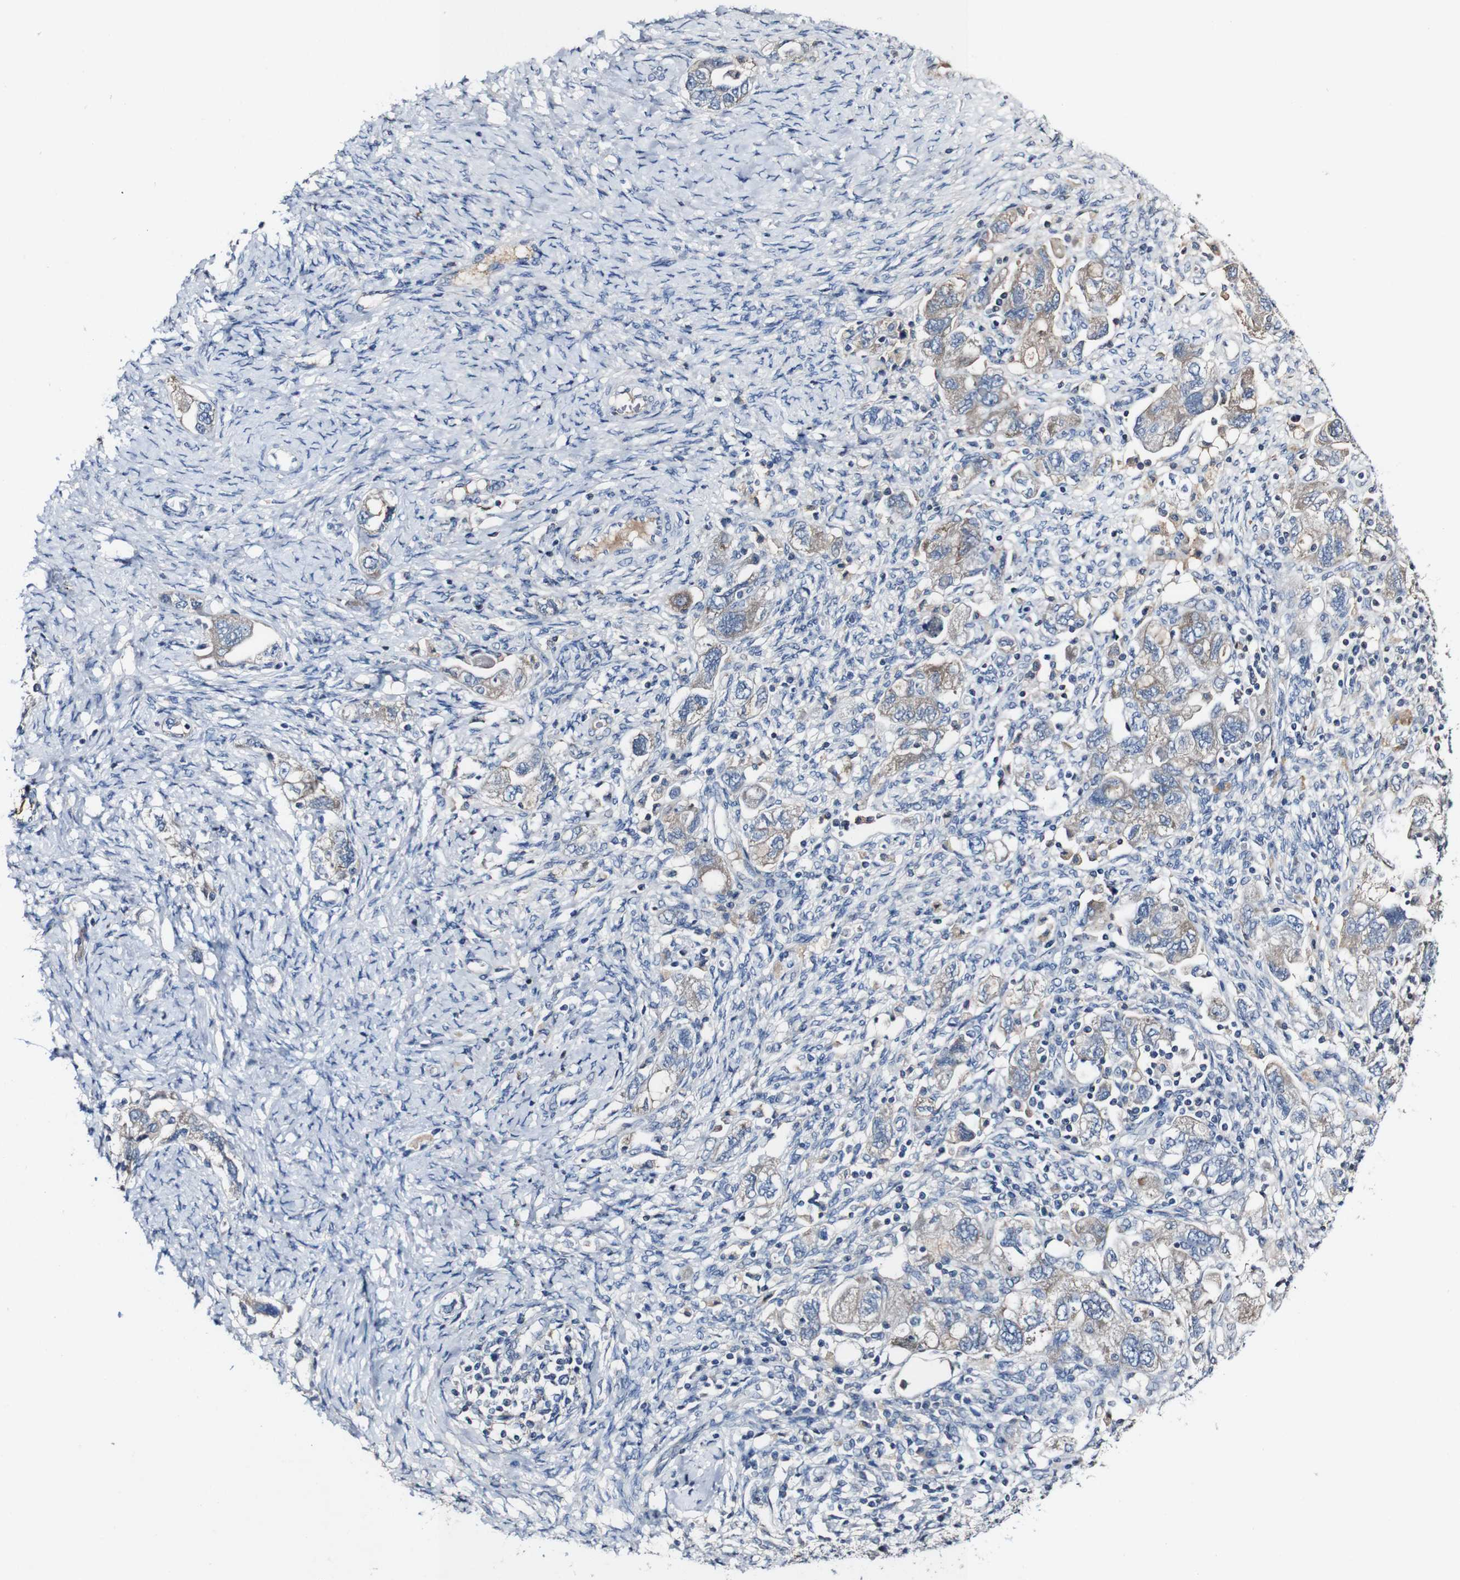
{"staining": {"intensity": "weak", "quantity": "<25%", "location": "cytoplasmic/membranous"}, "tissue": "ovarian cancer", "cell_type": "Tumor cells", "image_type": "cancer", "snomed": [{"axis": "morphology", "description": "Carcinoma, NOS"}, {"axis": "morphology", "description": "Cystadenocarcinoma, serous, NOS"}, {"axis": "topography", "description": "Ovary"}], "caption": "Ovarian cancer (serous cystadenocarcinoma) was stained to show a protein in brown. There is no significant expression in tumor cells.", "gene": "GRAMD1A", "patient": {"sex": "female", "age": 69}}